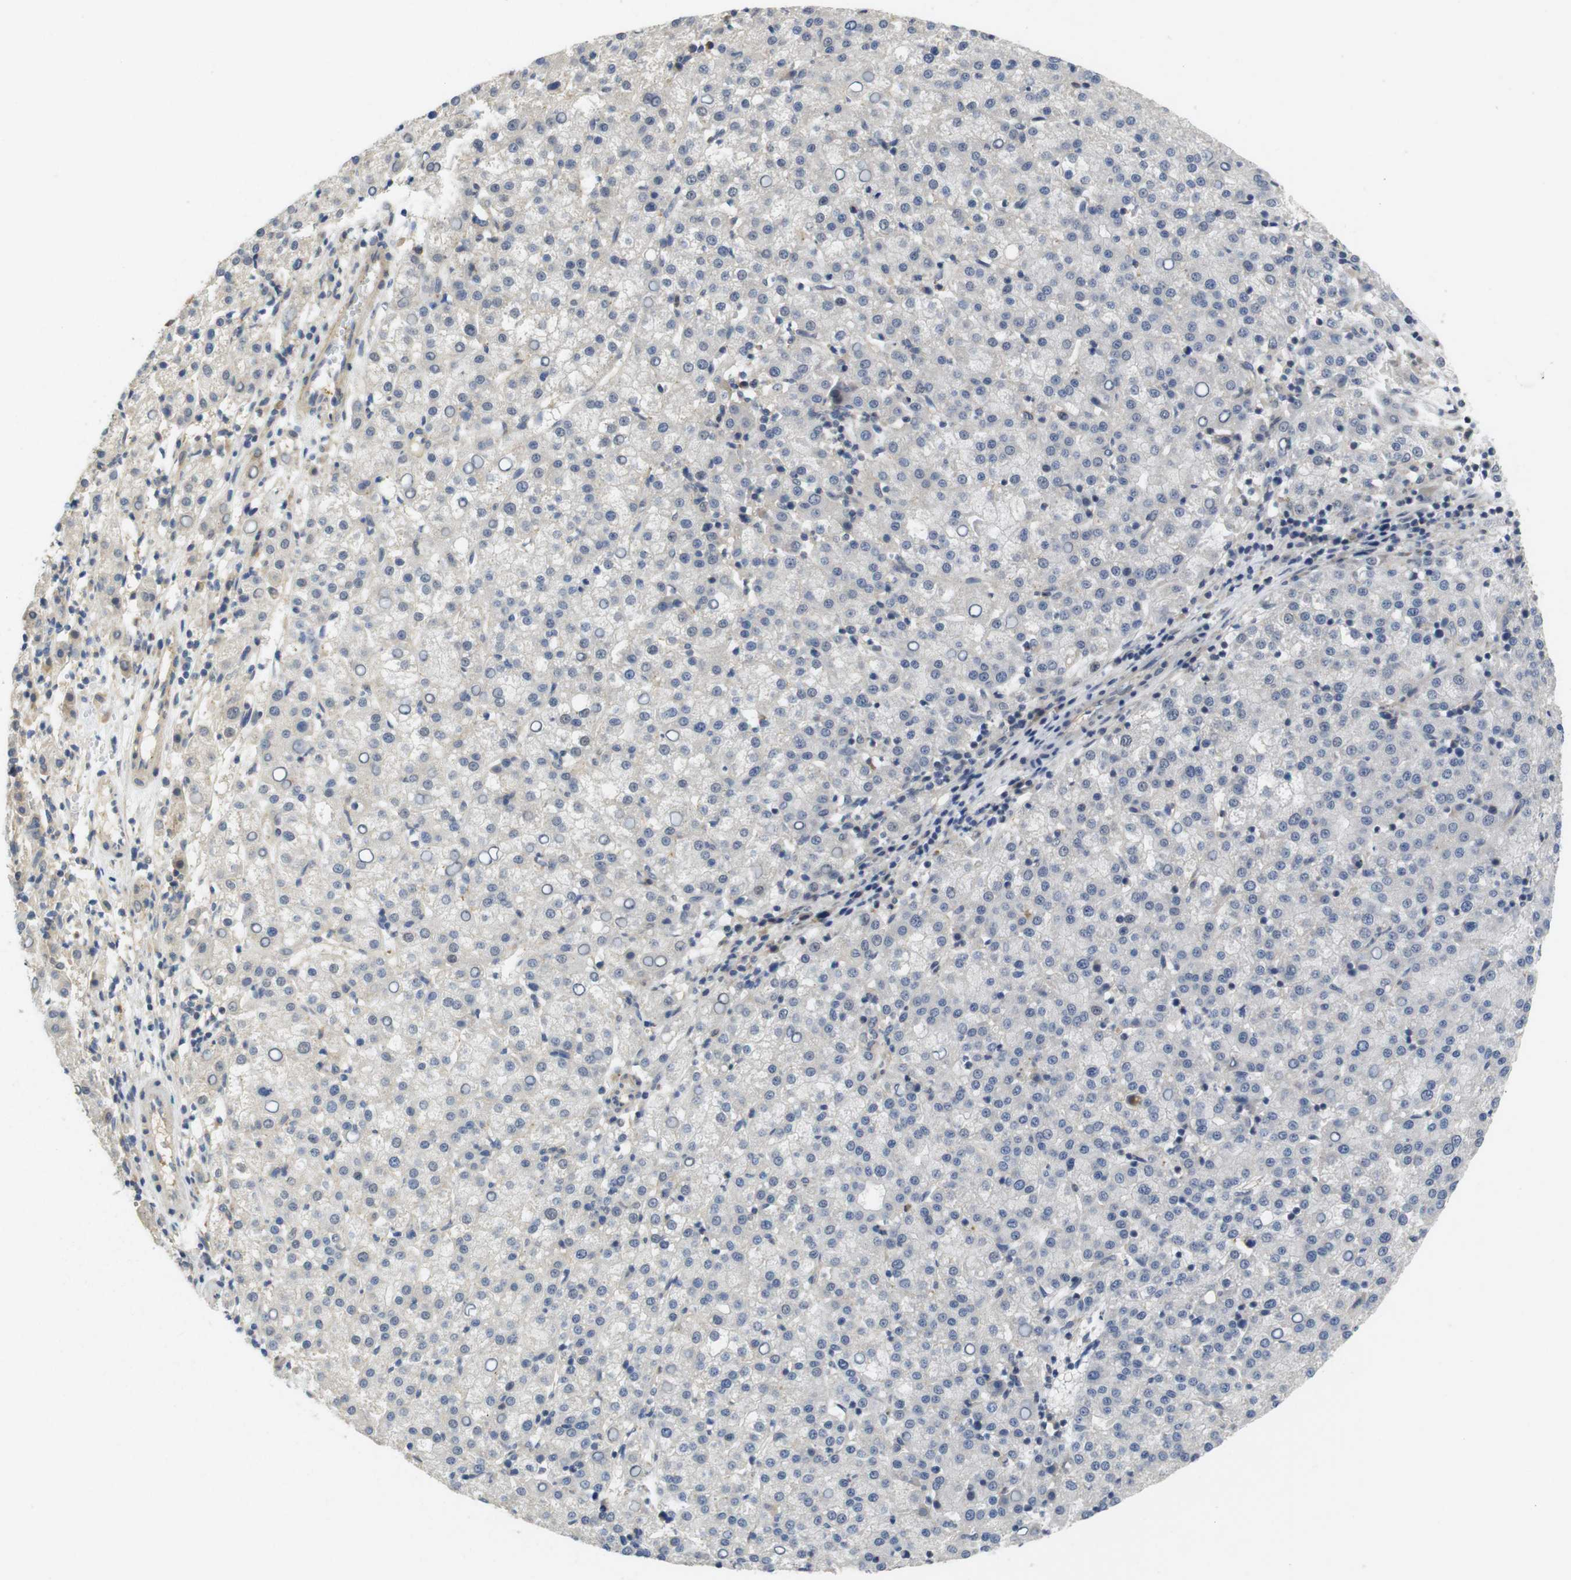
{"staining": {"intensity": "negative", "quantity": "none", "location": "none"}, "tissue": "liver cancer", "cell_type": "Tumor cells", "image_type": "cancer", "snomed": [{"axis": "morphology", "description": "Carcinoma, Hepatocellular, NOS"}, {"axis": "topography", "description": "Liver"}], "caption": "Immunohistochemistry (IHC) micrograph of neoplastic tissue: human hepatocellular carcinoma (liver) stained with DAB (3,3'-diaminobenzidine) displays no significant protein positivity in tumor cells.", "gene": "FNTA", "patient": {"sex": "female", "age": 58}}